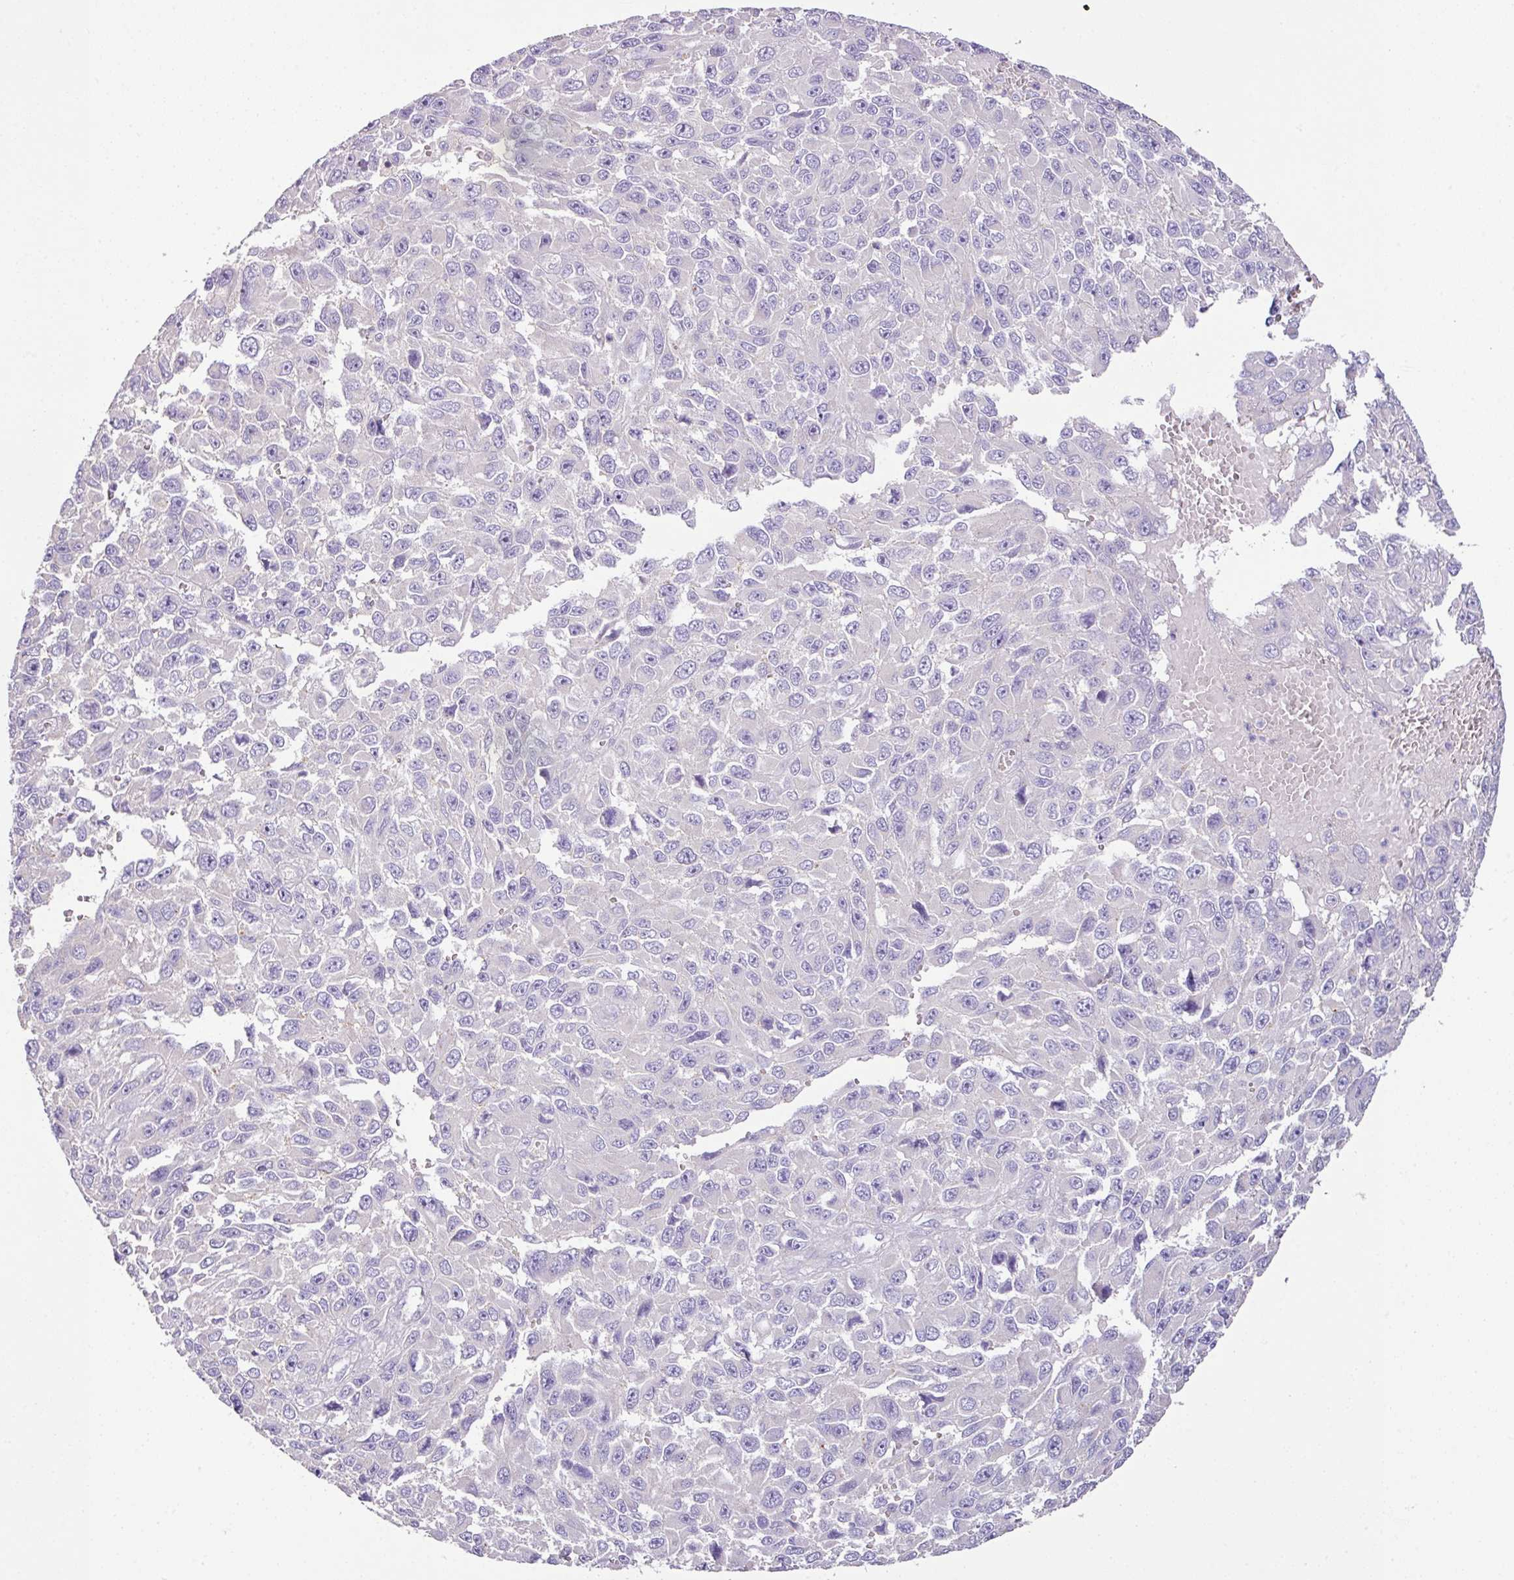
{"staining": {"intensity": "negative", "quantity": "none", "location": "none"}, "tissue": "melanoma", "cell_type": "Tumor cells", "image_type": "cancer", "snomed": [{"axis": "morphology", "description": "Normal tissue, NOS"}, {"axis": "morphology", "description": "Malignant melanoma, NOS"}, {"axis": "topography", "description": "Skin"}], "caption": "Protein analysis of malignant melanoma reveals no significant expression in tumor cells. (DAB (3,3'-diaminobenzidine) IHC, high magnification).", "gene": "AGR3", "patient": {"sex": "female", "age": 96}}